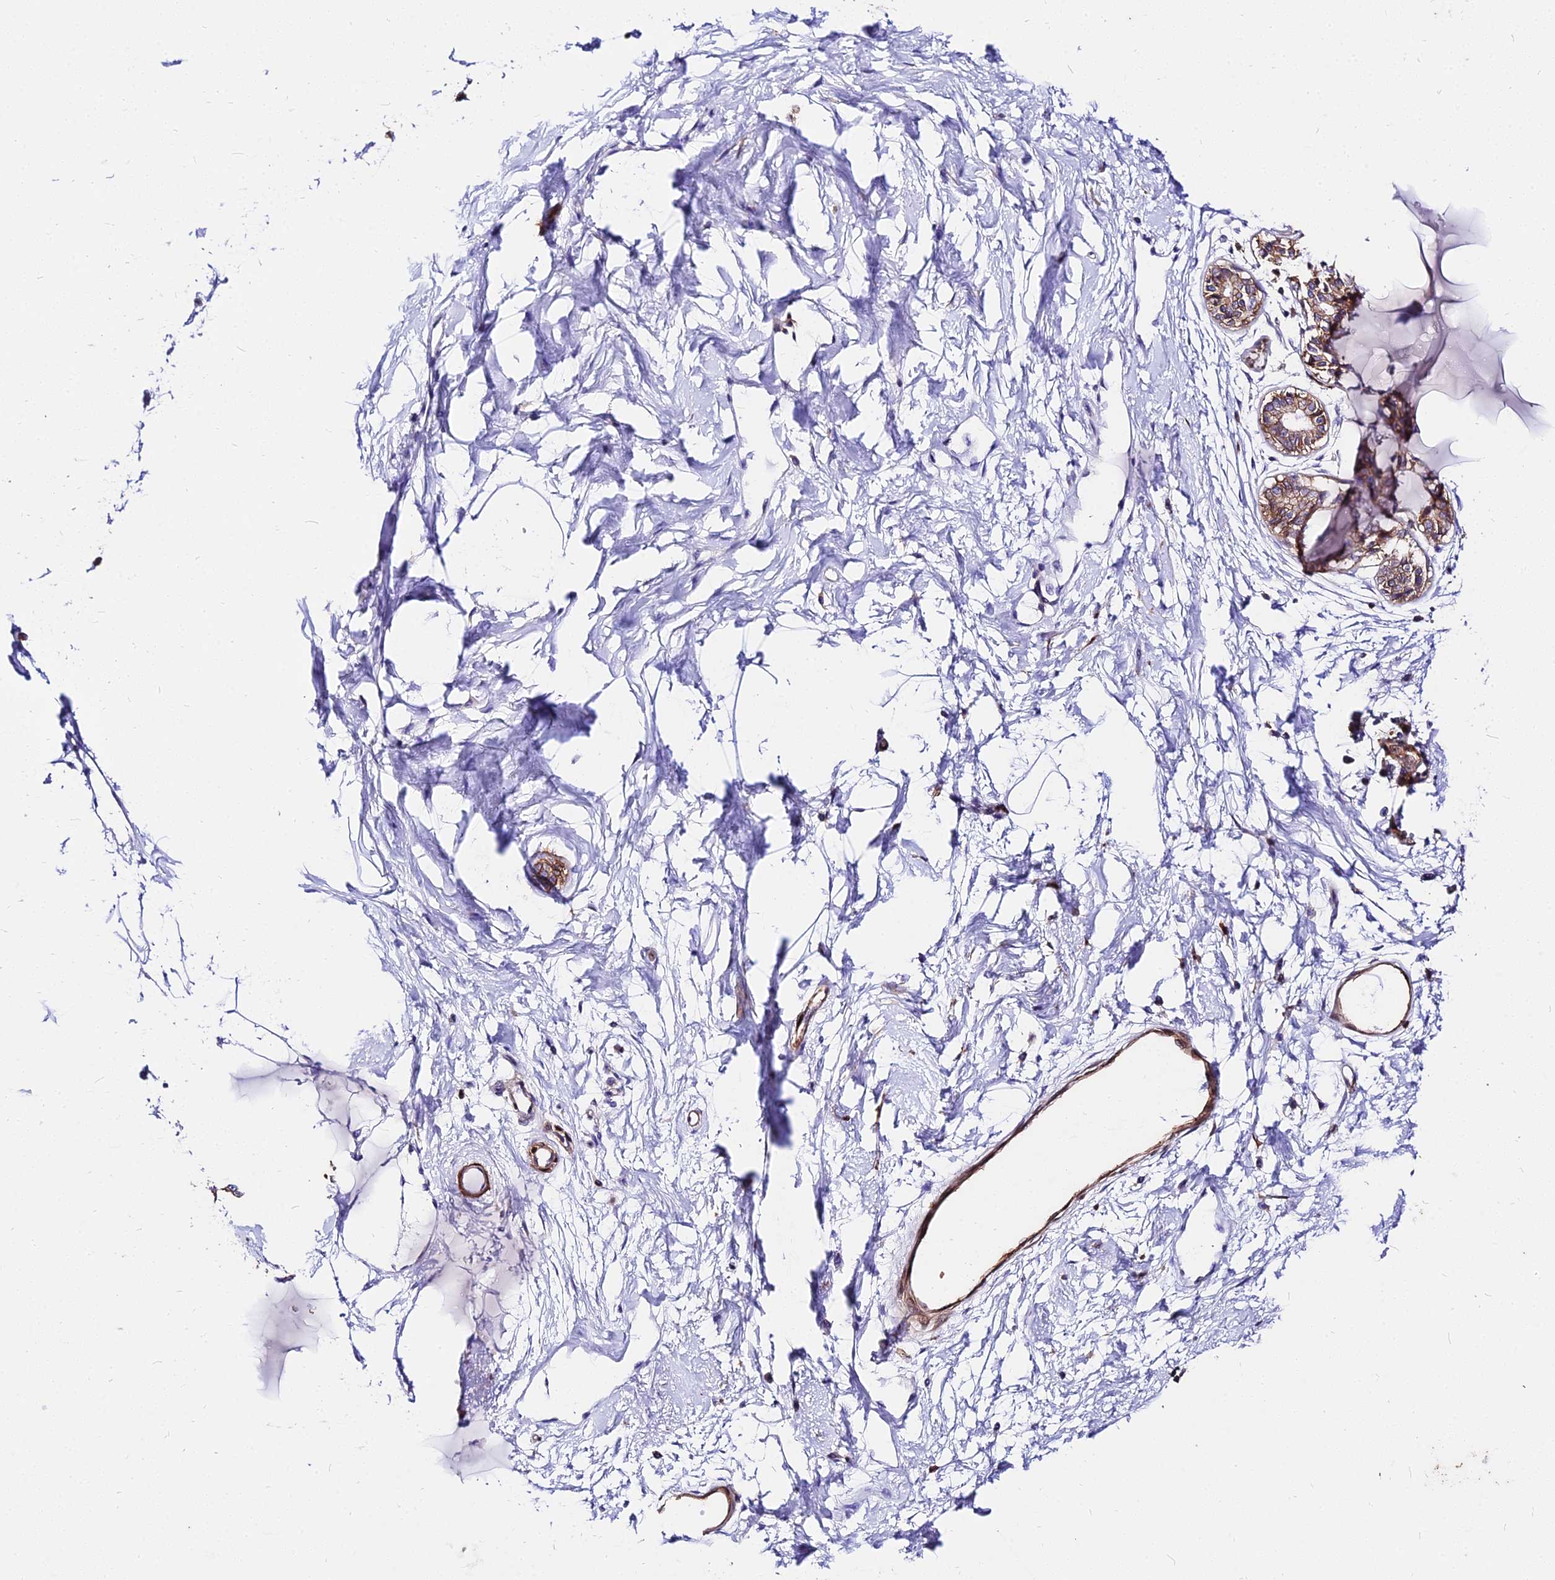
{"staining": {"intensity": "negative", "quantity": "none", "location": "none"}, "tissue": "breast", "cell_type": "Adipocytes", "image_type": "normal", "snomed": [{"axis": "morphology", "description": "Normal tissue, NOS"}, {"axis": "topography", "description": "Breast"}], "caption": "The photomicrograph demonstrates no staining of adipocytes in benign breast. (DAB (3,3'-diaminobenzidine) immunohistochemistry, high magnification).", "gene": "CSRP1", "patient": {"sex": "female", "age": 45}}